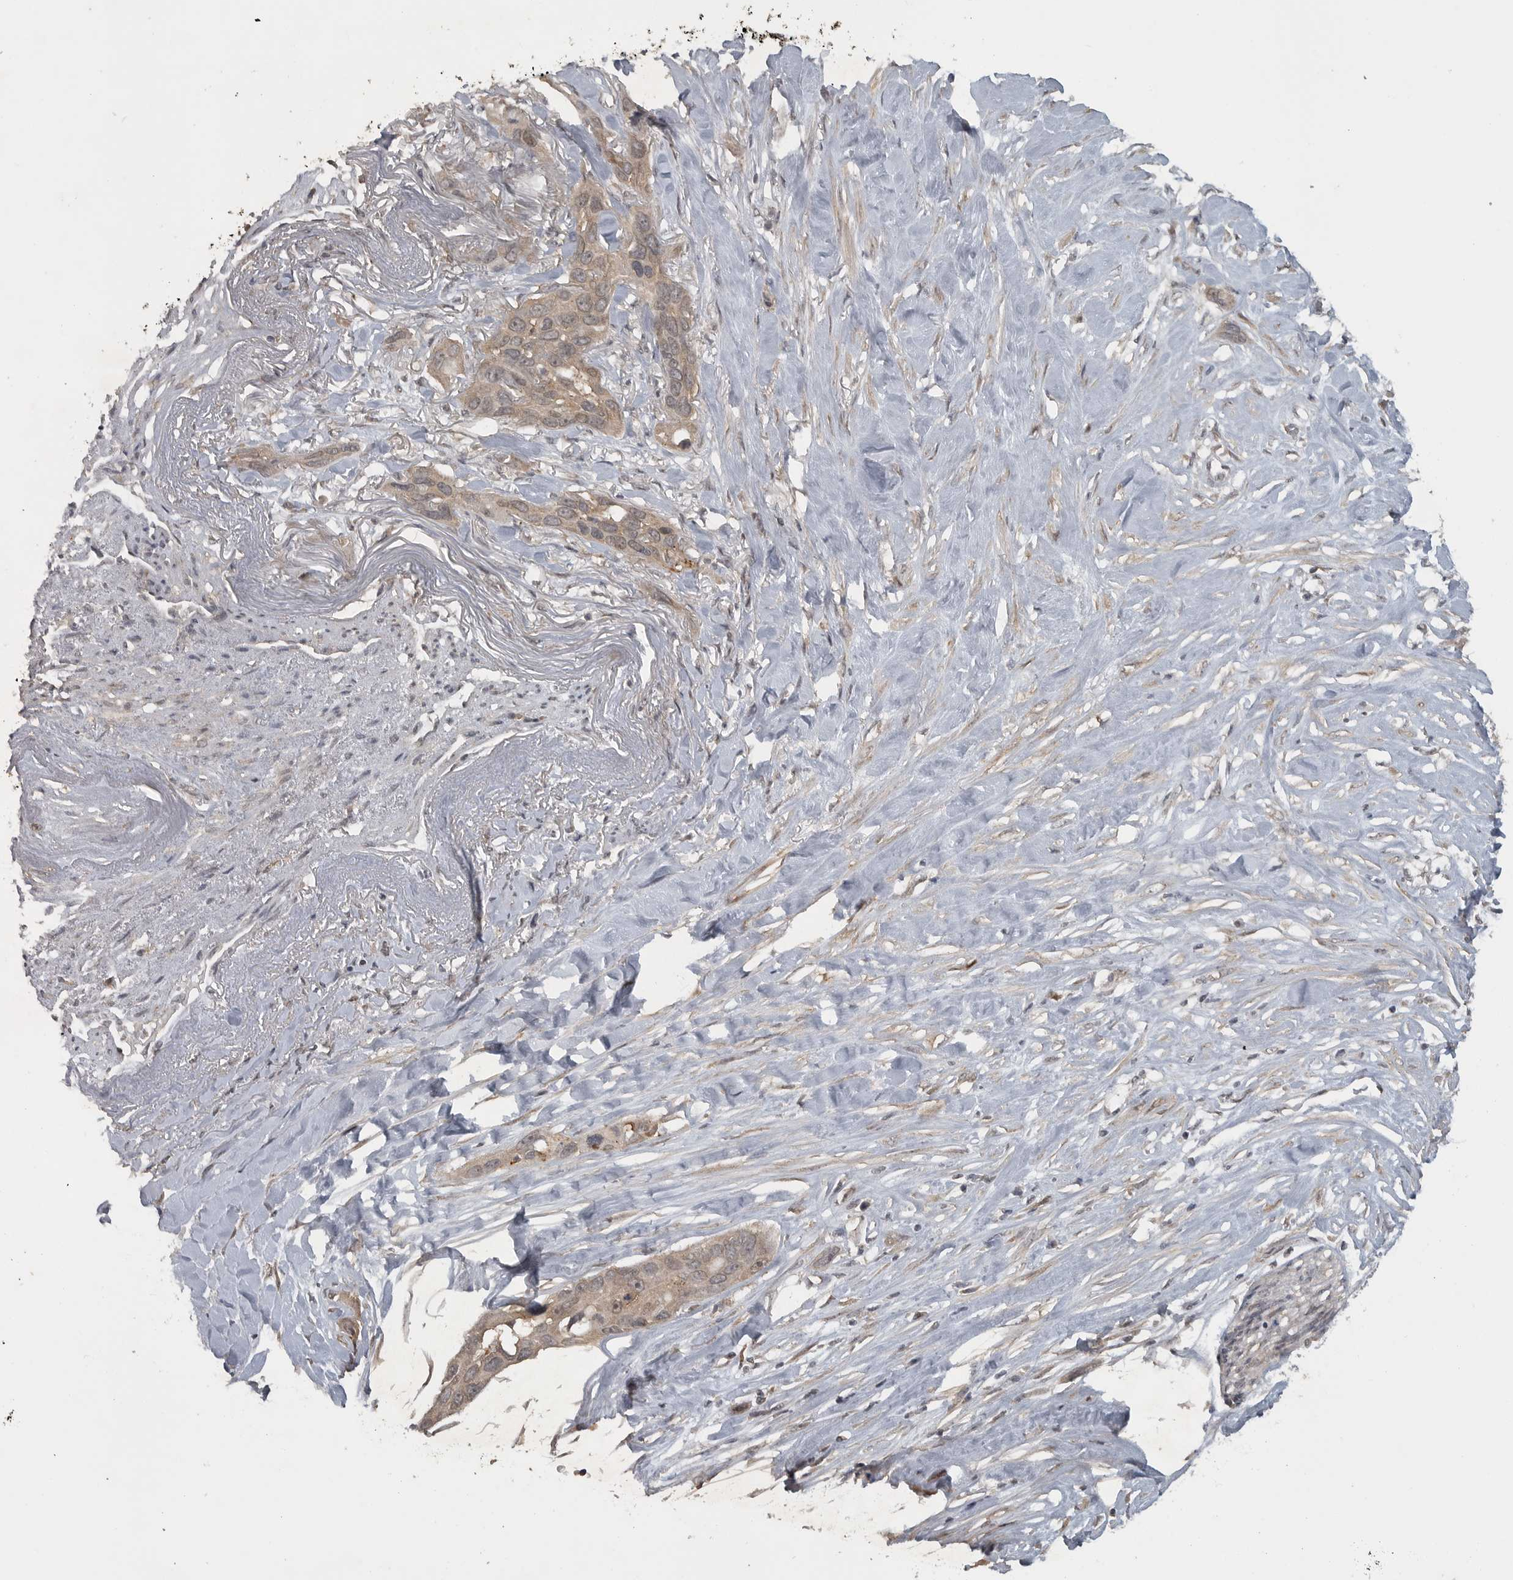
{"staining": {"intensity": "weak", "quantity": ">75%", "location": "cytoplasmic/membranous"}, "tissue": "pancreatic cancer", "cell_type": "Tumor cells", "image_type": "cancer", "snomed": [{"axis": "morphology", "description": "Adenocarcinoma, NOS"}, {"axis": "topography", "description": "Pancreas"}], "caption": "Immunohistochemistry micrograph of neoplastic tissue: human pancreatic adenocarcinoma stained using immunohistochemistry (IHC) reveals low levels of weak protein expression localized specifically in the cytoplasmic/membranous of tumor cells, appearing as a cytoplasmic/membranous brown color.", "gene": "LLGL1", "patient": {"sex": "female", "age": 60}}